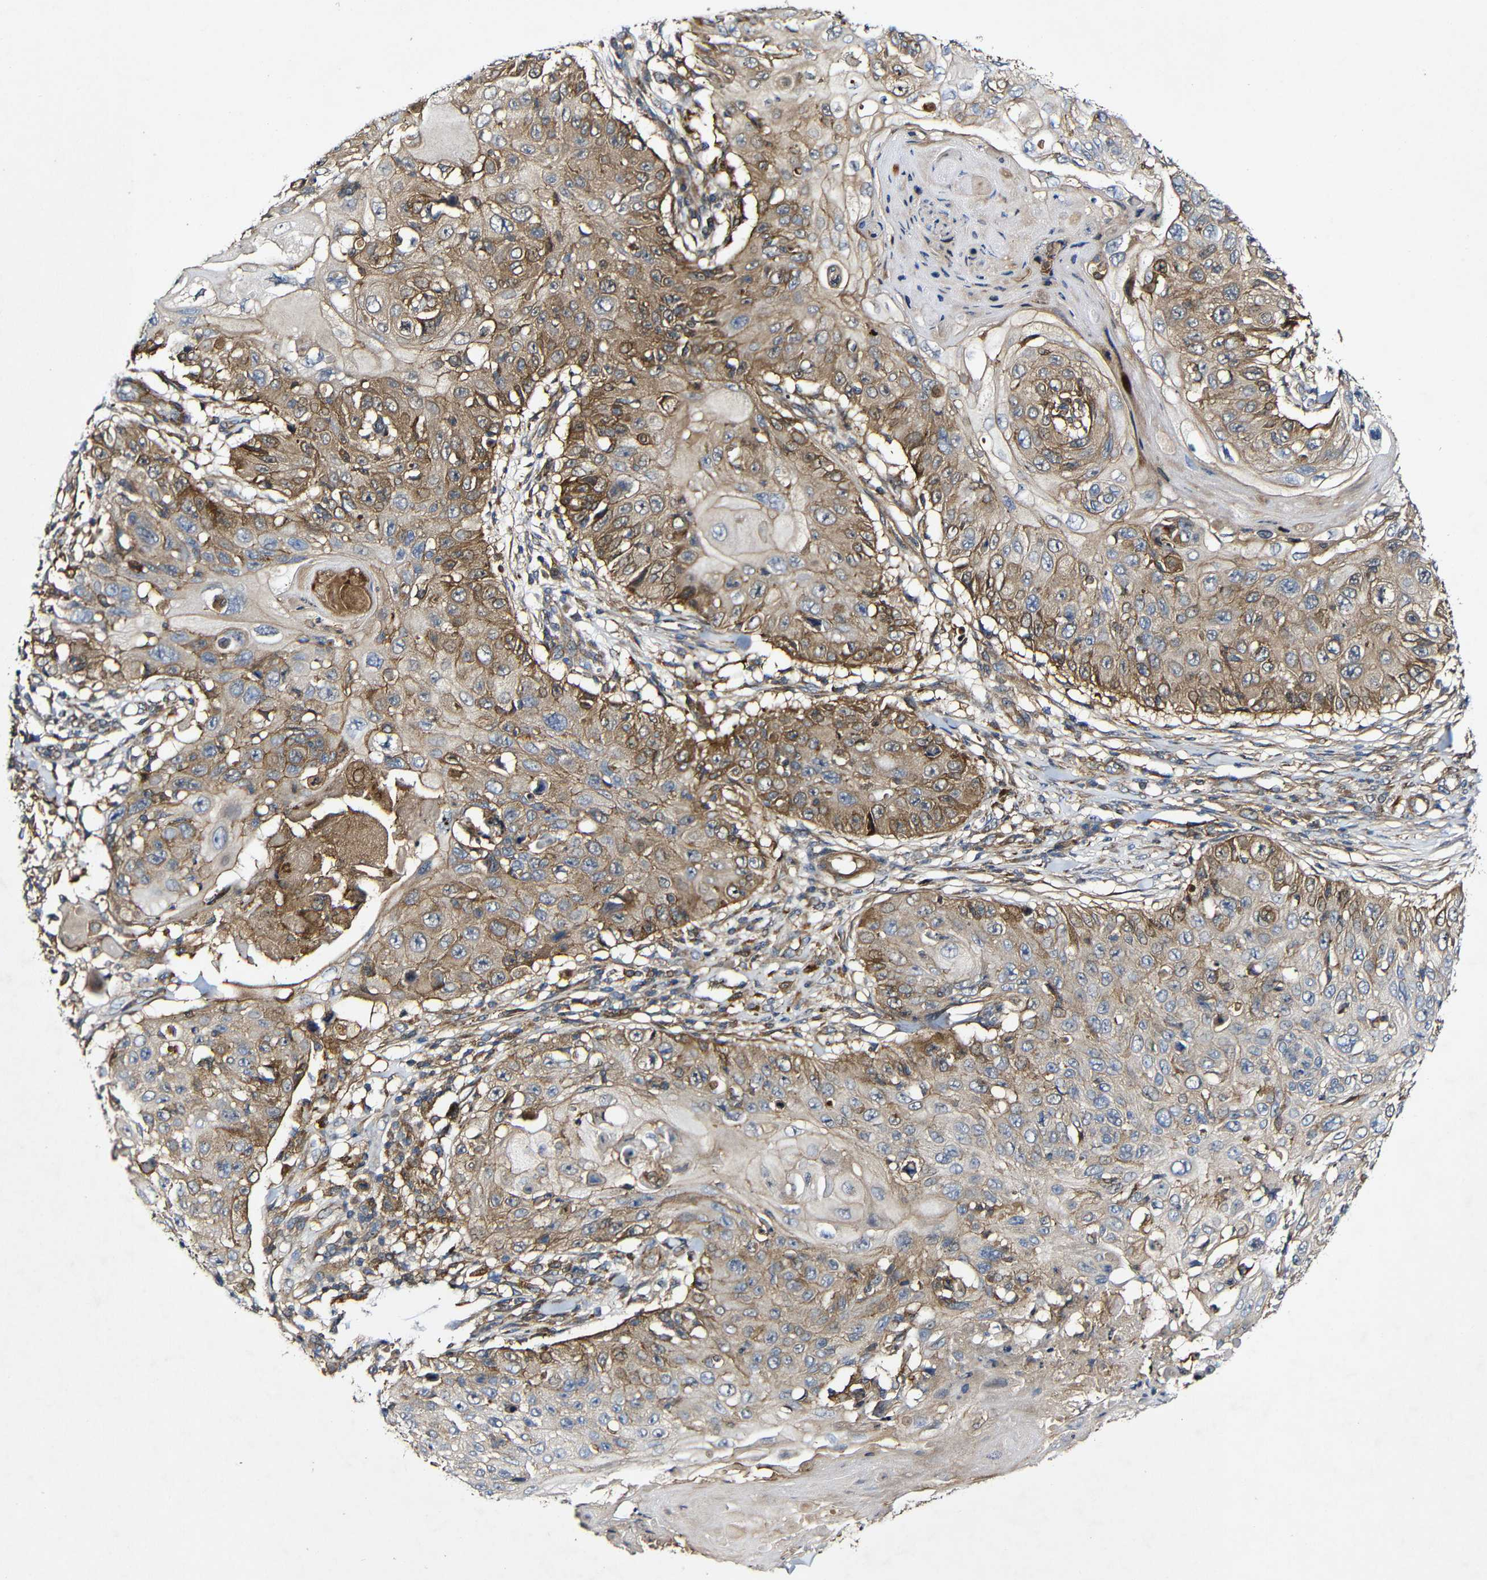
{"staining": {"intensity": "moderate", "quantity": "<25%", "location": "cytoplasmic/membranous"}, "tissue": "skin cancer", "cell_type": "Tumor cells", "image_type": "cancer", "snomed": [{"axis": "morphology", "description": "Squamous cell carcinoma, NOS"}, {"axis": "topography", "description": "Skin"}], "caption": "Protein expression analysis of skin squamous cell carcinoma demonstrates moderate cytoplasmic/membranous staining in approximately <25% of tumor cells. (Brightfield microscopy of DAB IHC at high magnification).", "gene": "GSDME", "patient": {"sex": "male", "age": 86}}